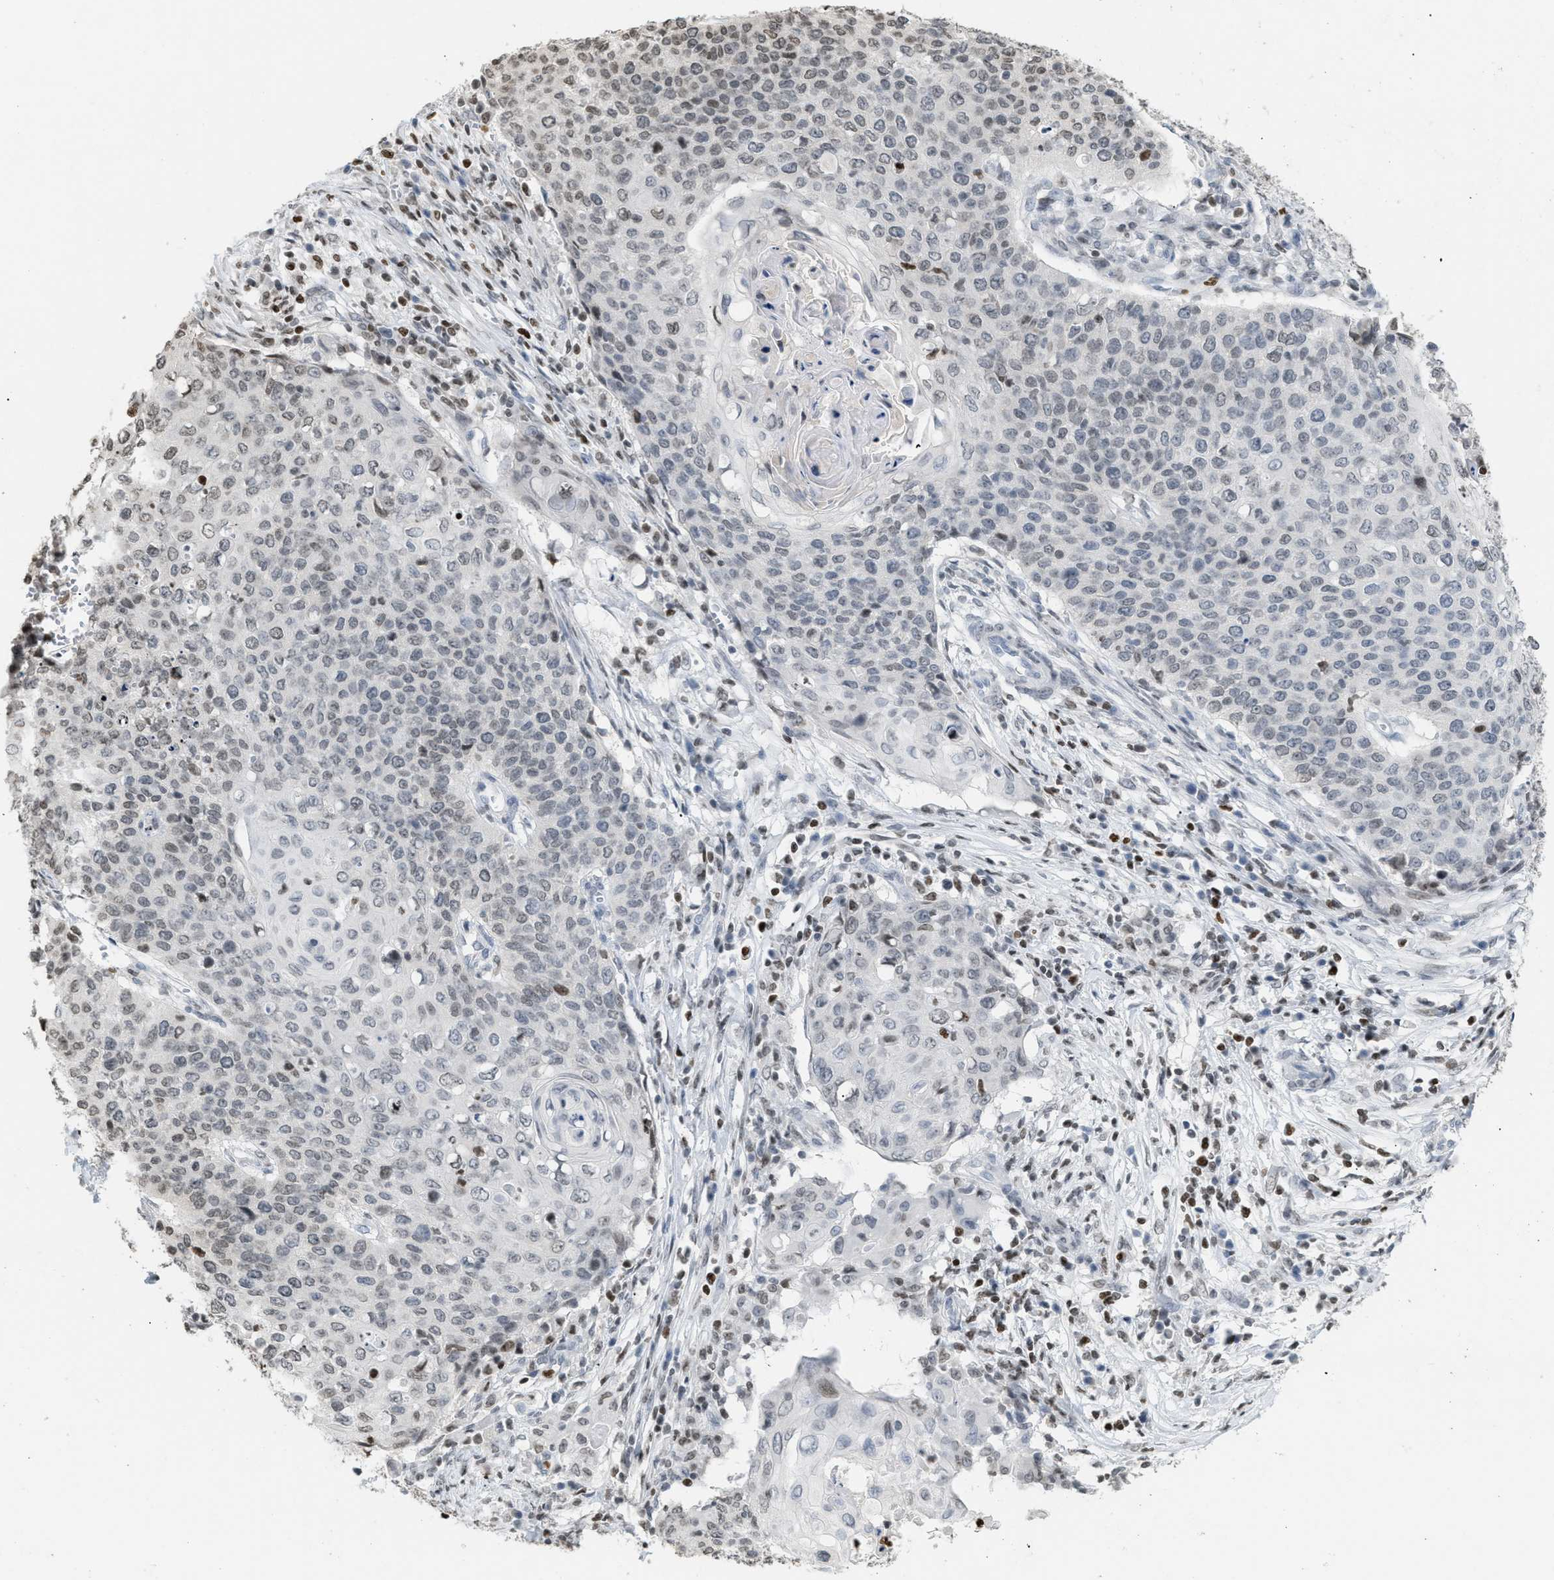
{"staining": {"intensity": "weak", "quantity": ">75%", "location": "nuclear"}, "tissue": "cervical cancer", "cell_type": "Tumor cells", "image_type": "cancer", "snomed": [{"axis": "morphology", "description": "Squamous cell carcinoma, NOS"}, {"axis": "topography", "description": "Cervix"}], "caption": "Protein expression analysis of human cervical cancer (squamous cell carcinoma) reveals weak nuclear positivity in approximately >75% of tumor cells.", "gene": "HMGN2", "patient": {"sex": "female", "age": 39}}